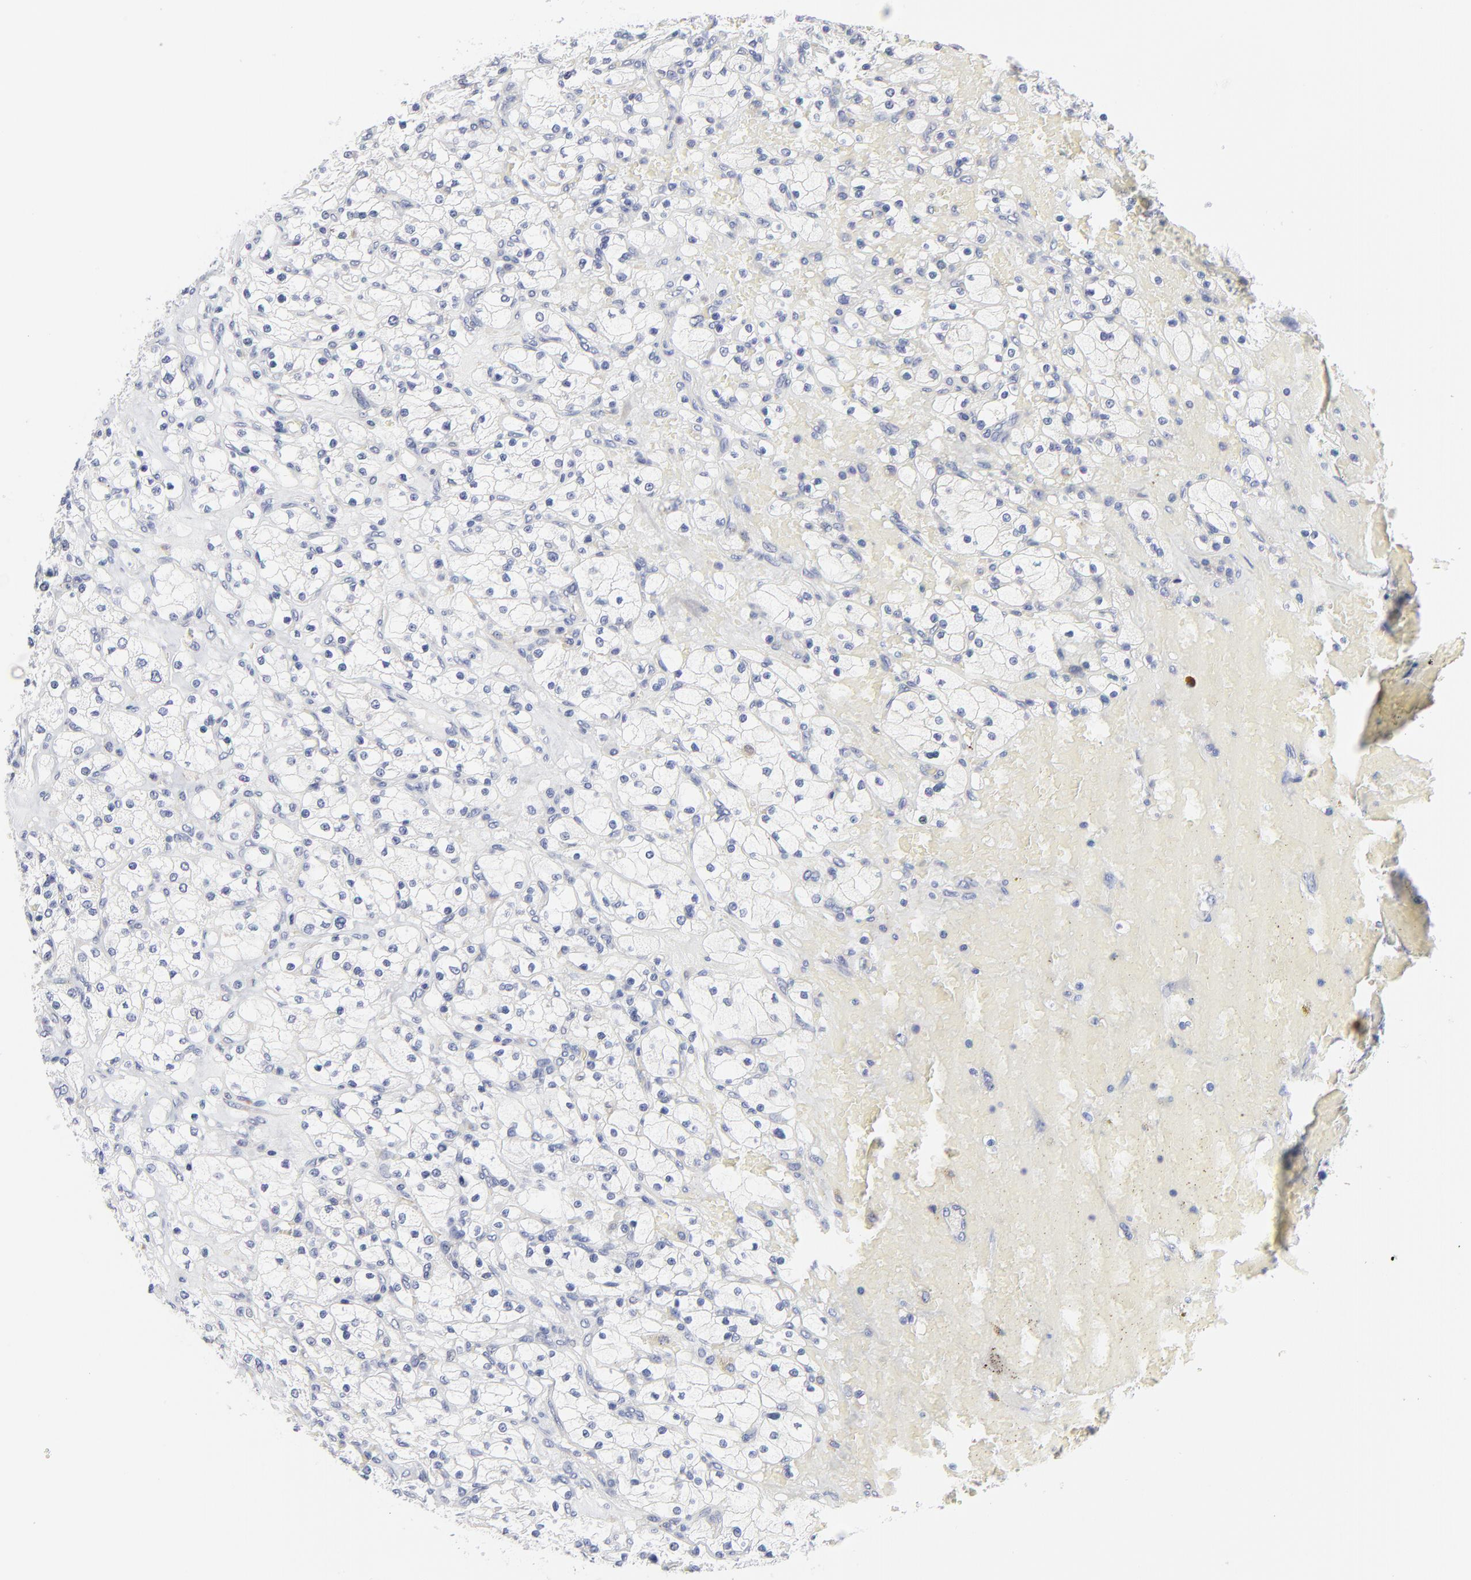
{"staining": {"intensity": "negative", "quantity": "none", "location": "none"}, "tissue": "renal cancer", "cell_type": "Tumor cells", "image_type": "cancer", "snomed": [{"axis": "morphology", "description": "Adenocarcinoma, NOS"}, {"axis": "topography", "description": "Kidney"}], "caption": "Immunohistochemistry histopathology image of neoplastic tissue: renal cancer stained with DAB (3,3'-diaminobenzidine) displays no significant protein staining in tumor cells.", "gene": "TRIM22", "patient": {"sex": "female", "age": 83}}